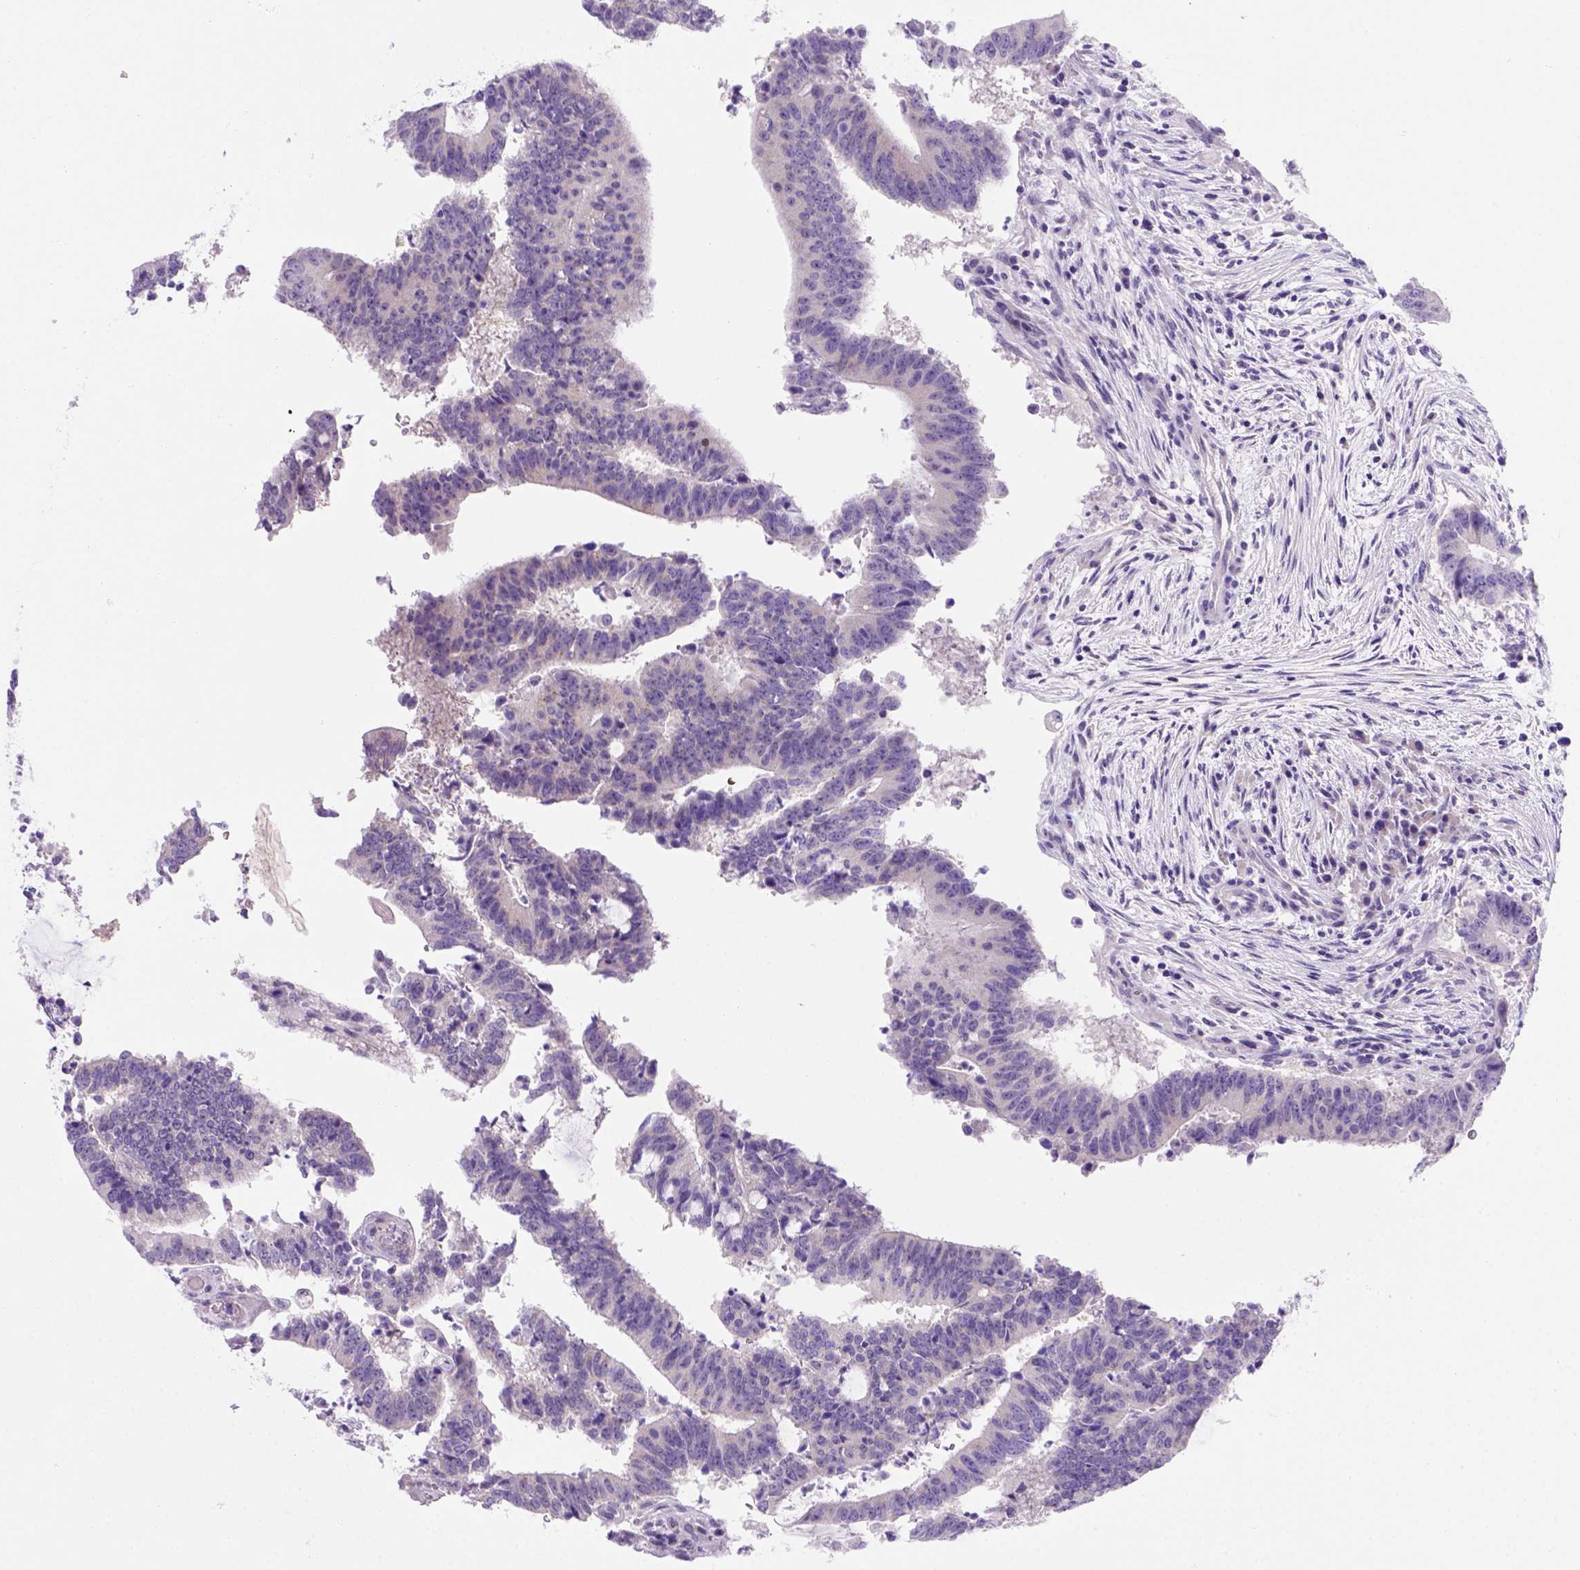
{"staining": {"intensity": "negative", "quantity": "none", "location": "none"}, "tissue": "colorectal cancer", "cell_type": "Tumor cells", "image_type": "cancer", "snomed": [{"axis": "morphology", "description": "Adenocarcinoma, NOS"}, {"axis": "topography", "description": "Colon"}], "caption": "There is no significant staining in tumor cells of colorectal cancer.", "gene": "FOXI1", "patient": {"sex": "female", "age": 43}}